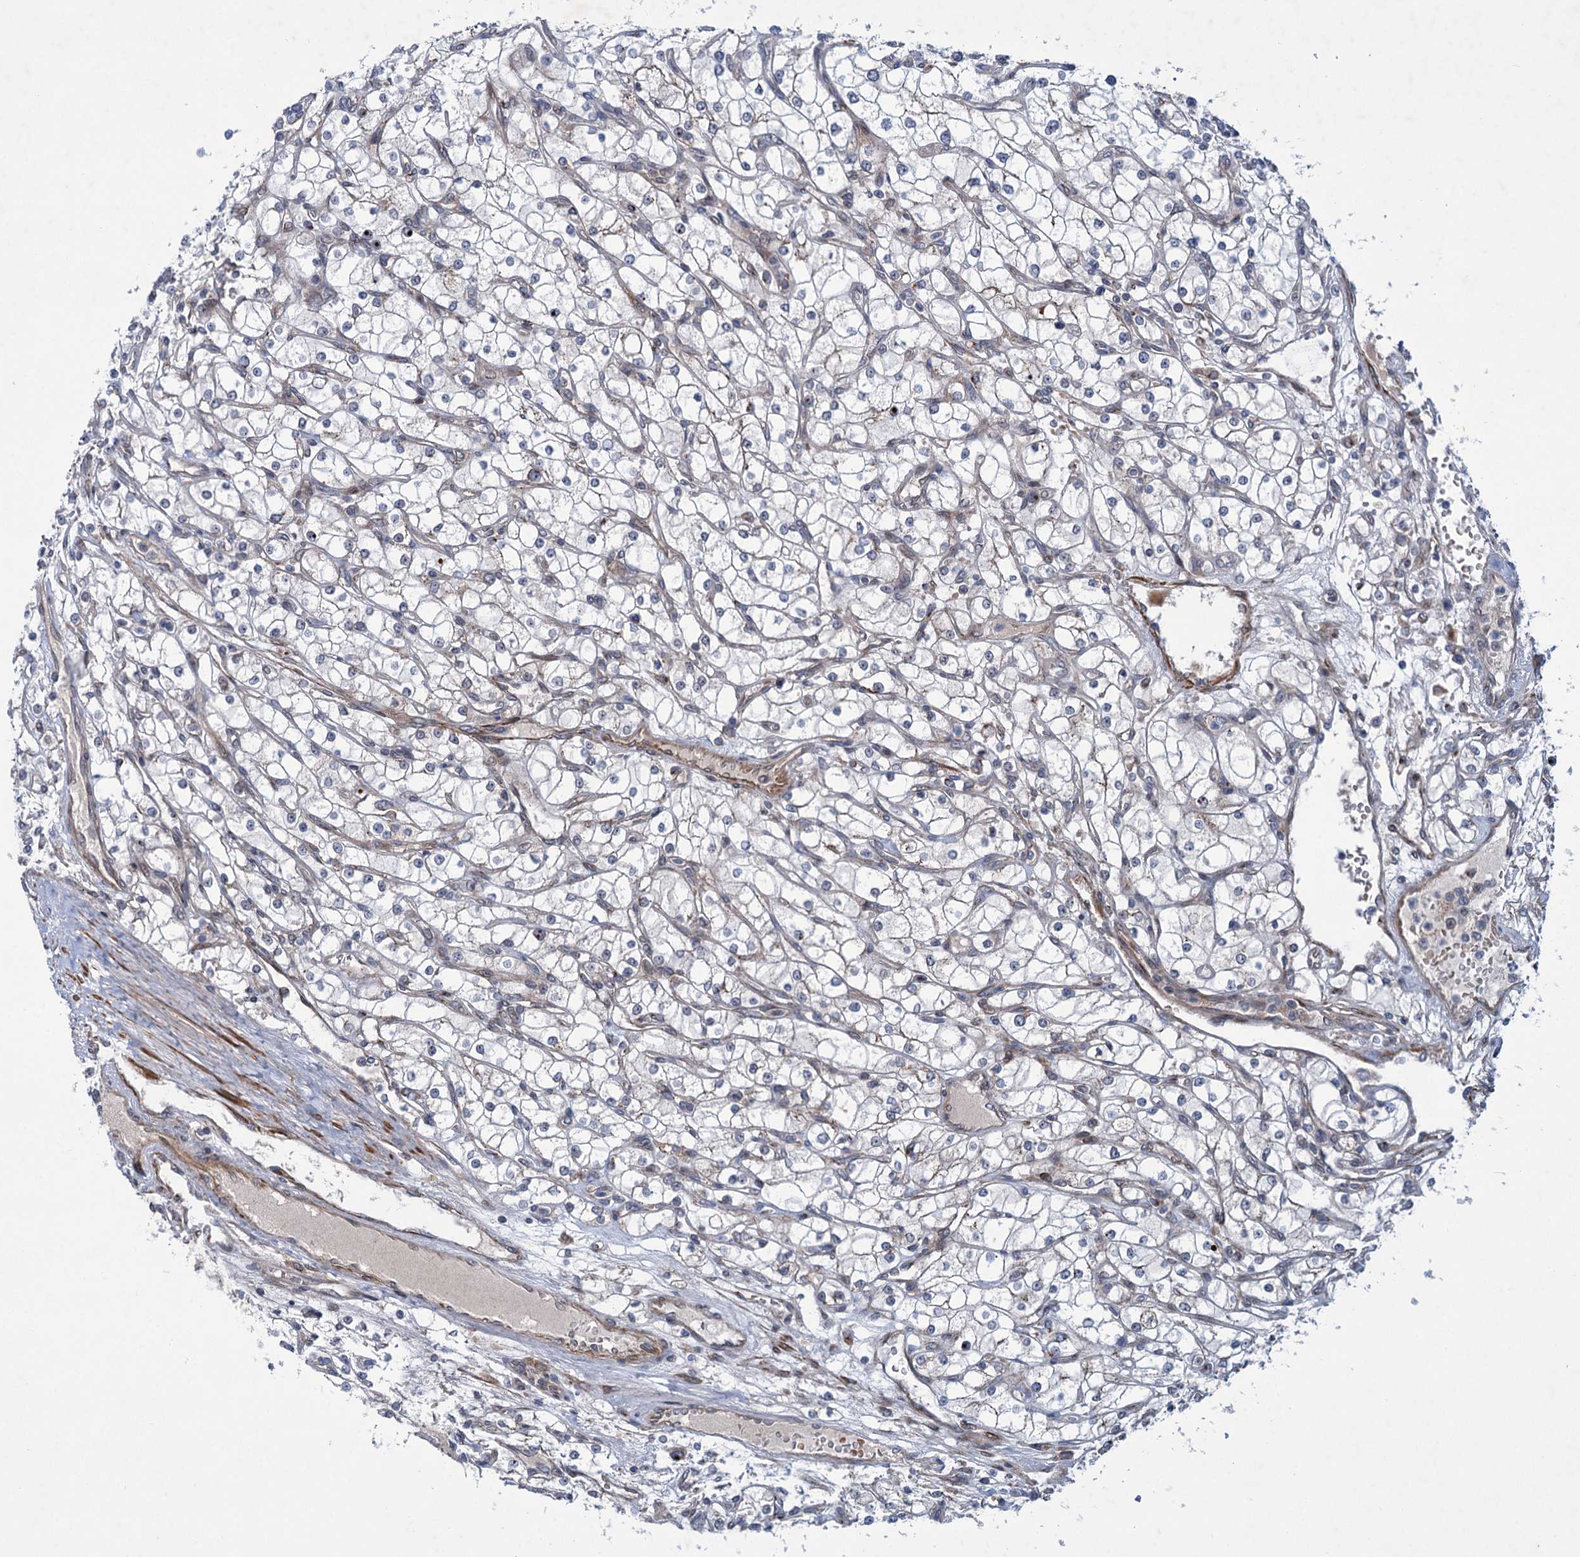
{"staining": {"intensity": "negative", "quantity": "none", "location": "none"}, "tissue": "renal cancer", "cell_type": "Tumor cells", "image_type": "cancer", "snomed": [{"axis": "morphology", "description": "Adenocarcinoma, NOS"}, {"axis": "topography", "description": "Kidney"}], "caption": "This is an immunohistochemistry histopathology image of human renal adenocarcinoma. There is no positivity in tumor cells.", "gene": "ELP4", "patient": {"sex": "male", "age": 80}}